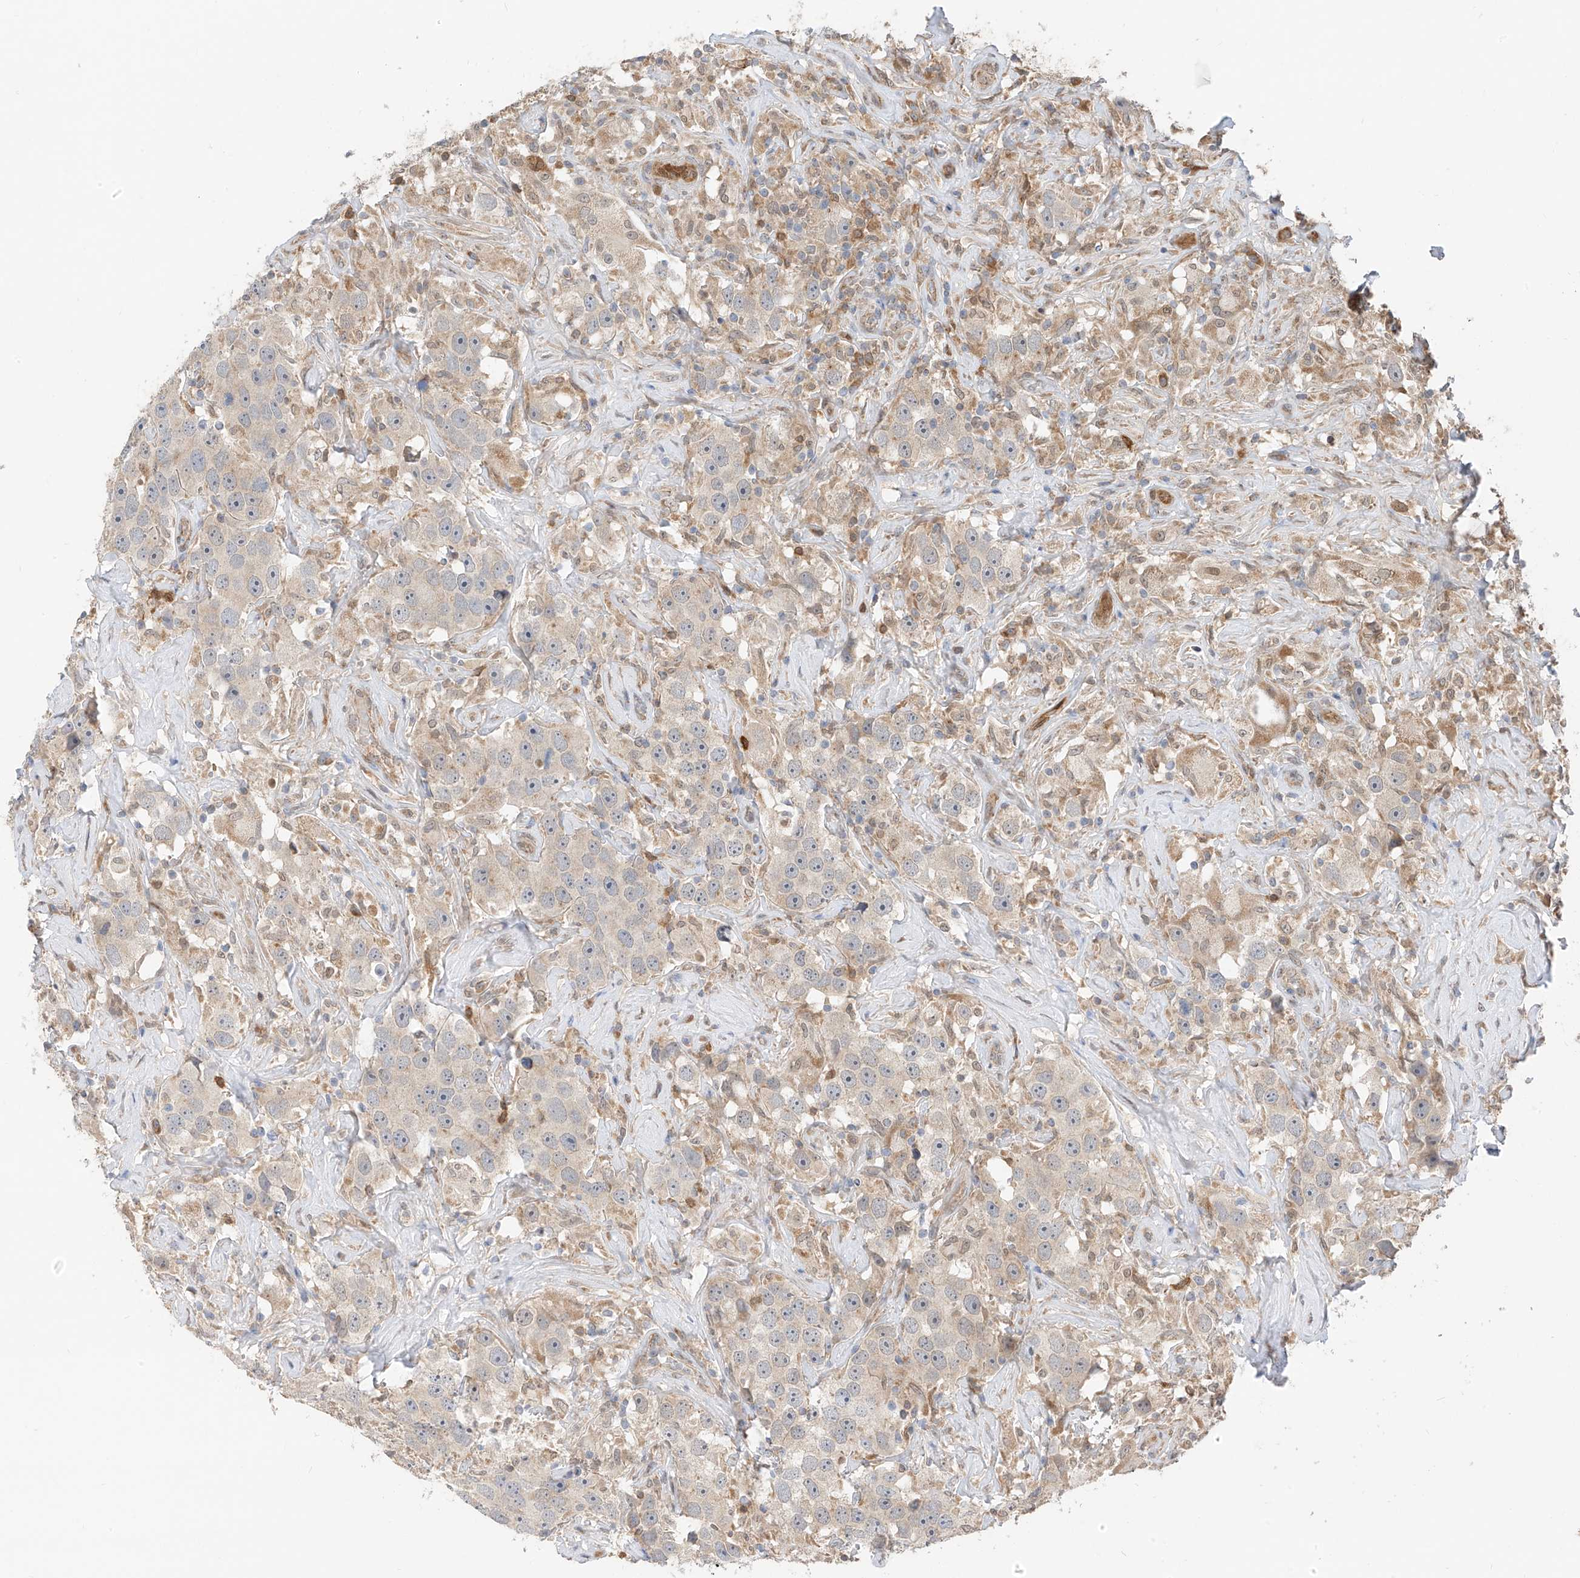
{"staining": {"intensity": "weak", "quantity": "<25%", "location": "cytoplasmic/membranous"}, "tissue": "testis cancer", "cell_type": "Tumor cells", "image_type": "cancer", "snomed": [{"axis": "morphology", "description": "Seminoma, NOS"}, {"axis": "topography", "description": "Testis"}], "caption": "A photomicrograph of testis seminoma stained for a protein displays no brown staining in tumor cells.", "gene": "PPA2", "patient": {"sex": "male", "age": 49}}